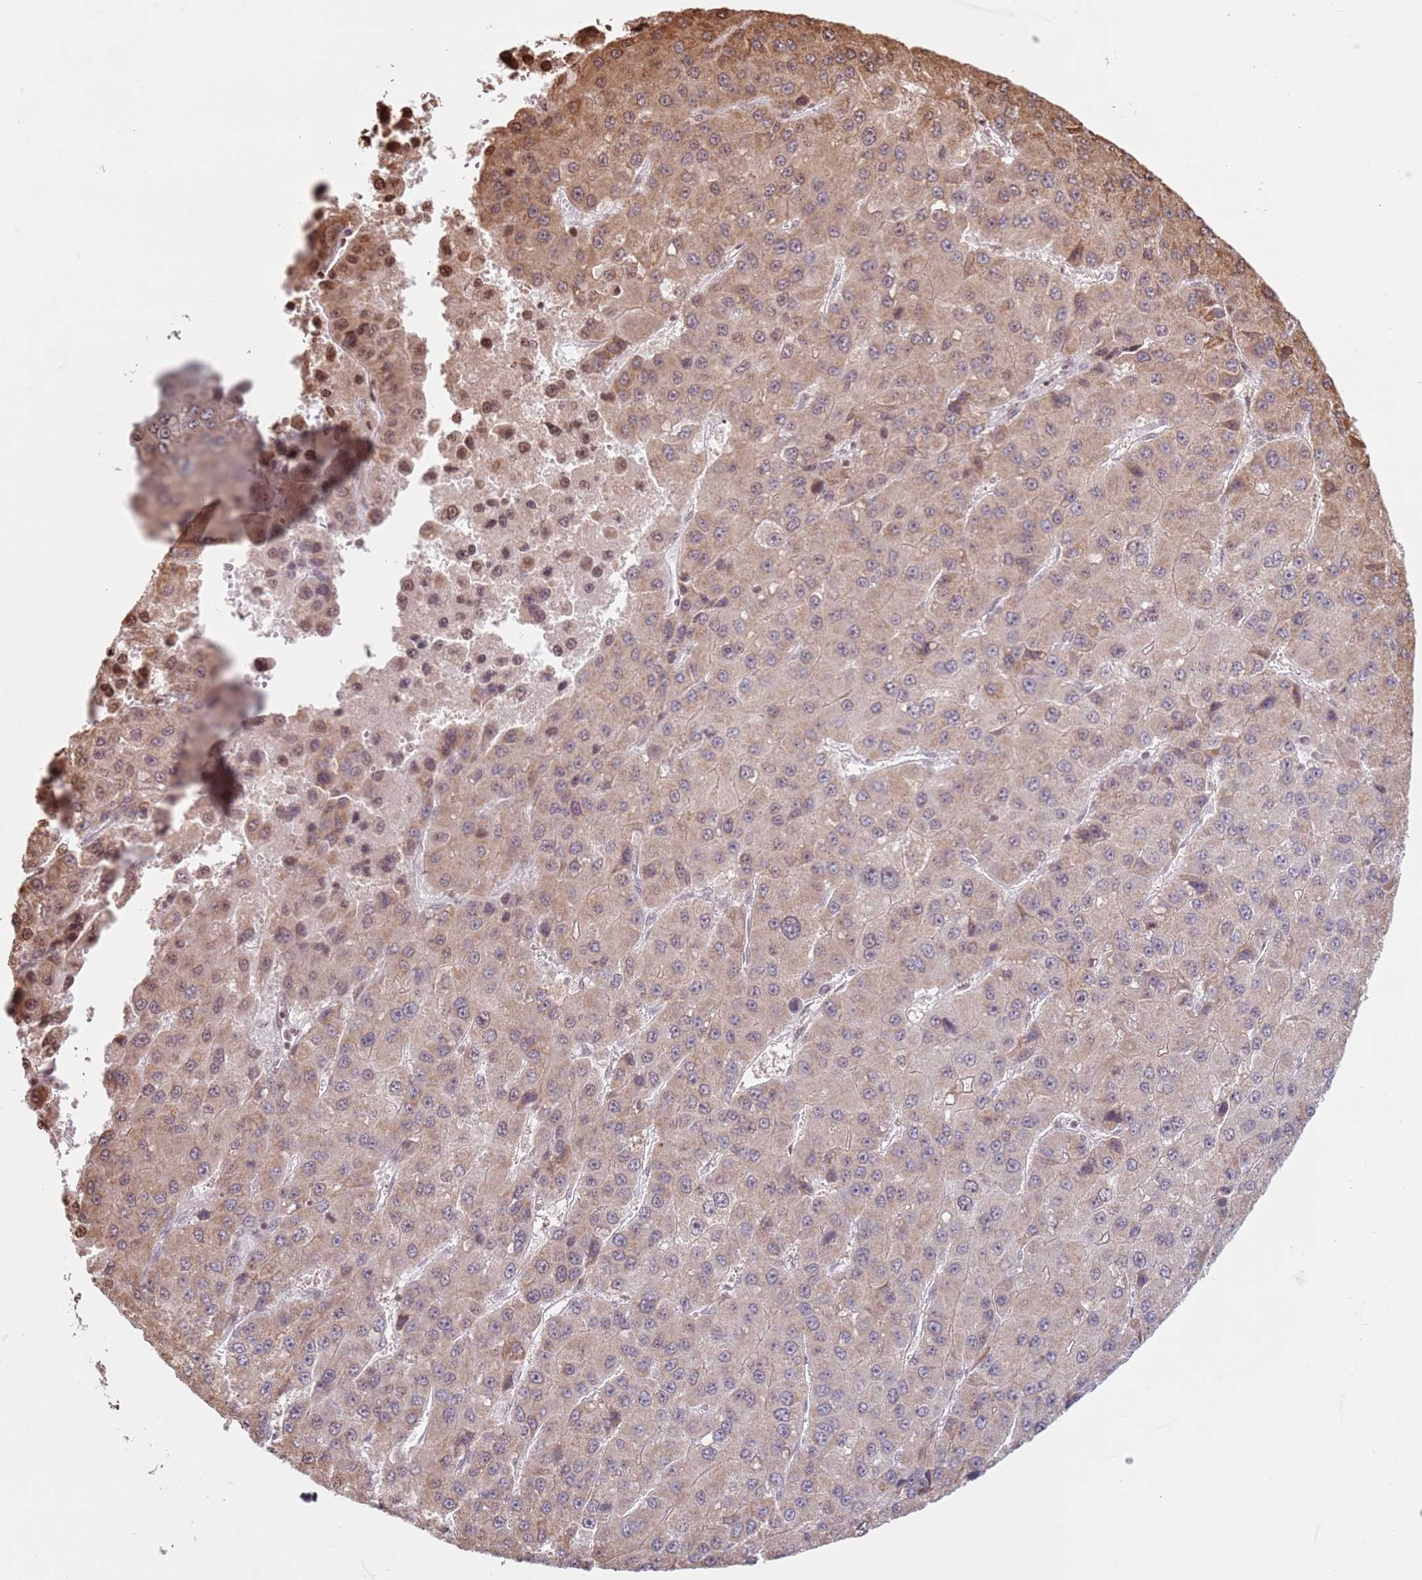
{"staining": {"intensity": "moderate", "quantity": ">75%", "location": "cytoplasmic/membranous,nuclear"}, "tissue": "liver cancer", "cell_type": "Tumor cells", "image_type": "cancer", "snomed": [{"axis": "morphology", "description": "Carcinoma, Hepatocellular, NOS"}, {"axis": "topography", "description": "Liver"}], "caption": "A brown stain highlights moderate cytoplasmic/membranous and nuclear staining of a protein in liver cancer (hepatocellular carcinoma) tumor cells. The staining was performed using DAB, with brown indicating positive protein expression. Nuclei are stained blue with hematoxylin.", "gene": "SCAF1", "patient": {"sex": "female", "age": 73}}